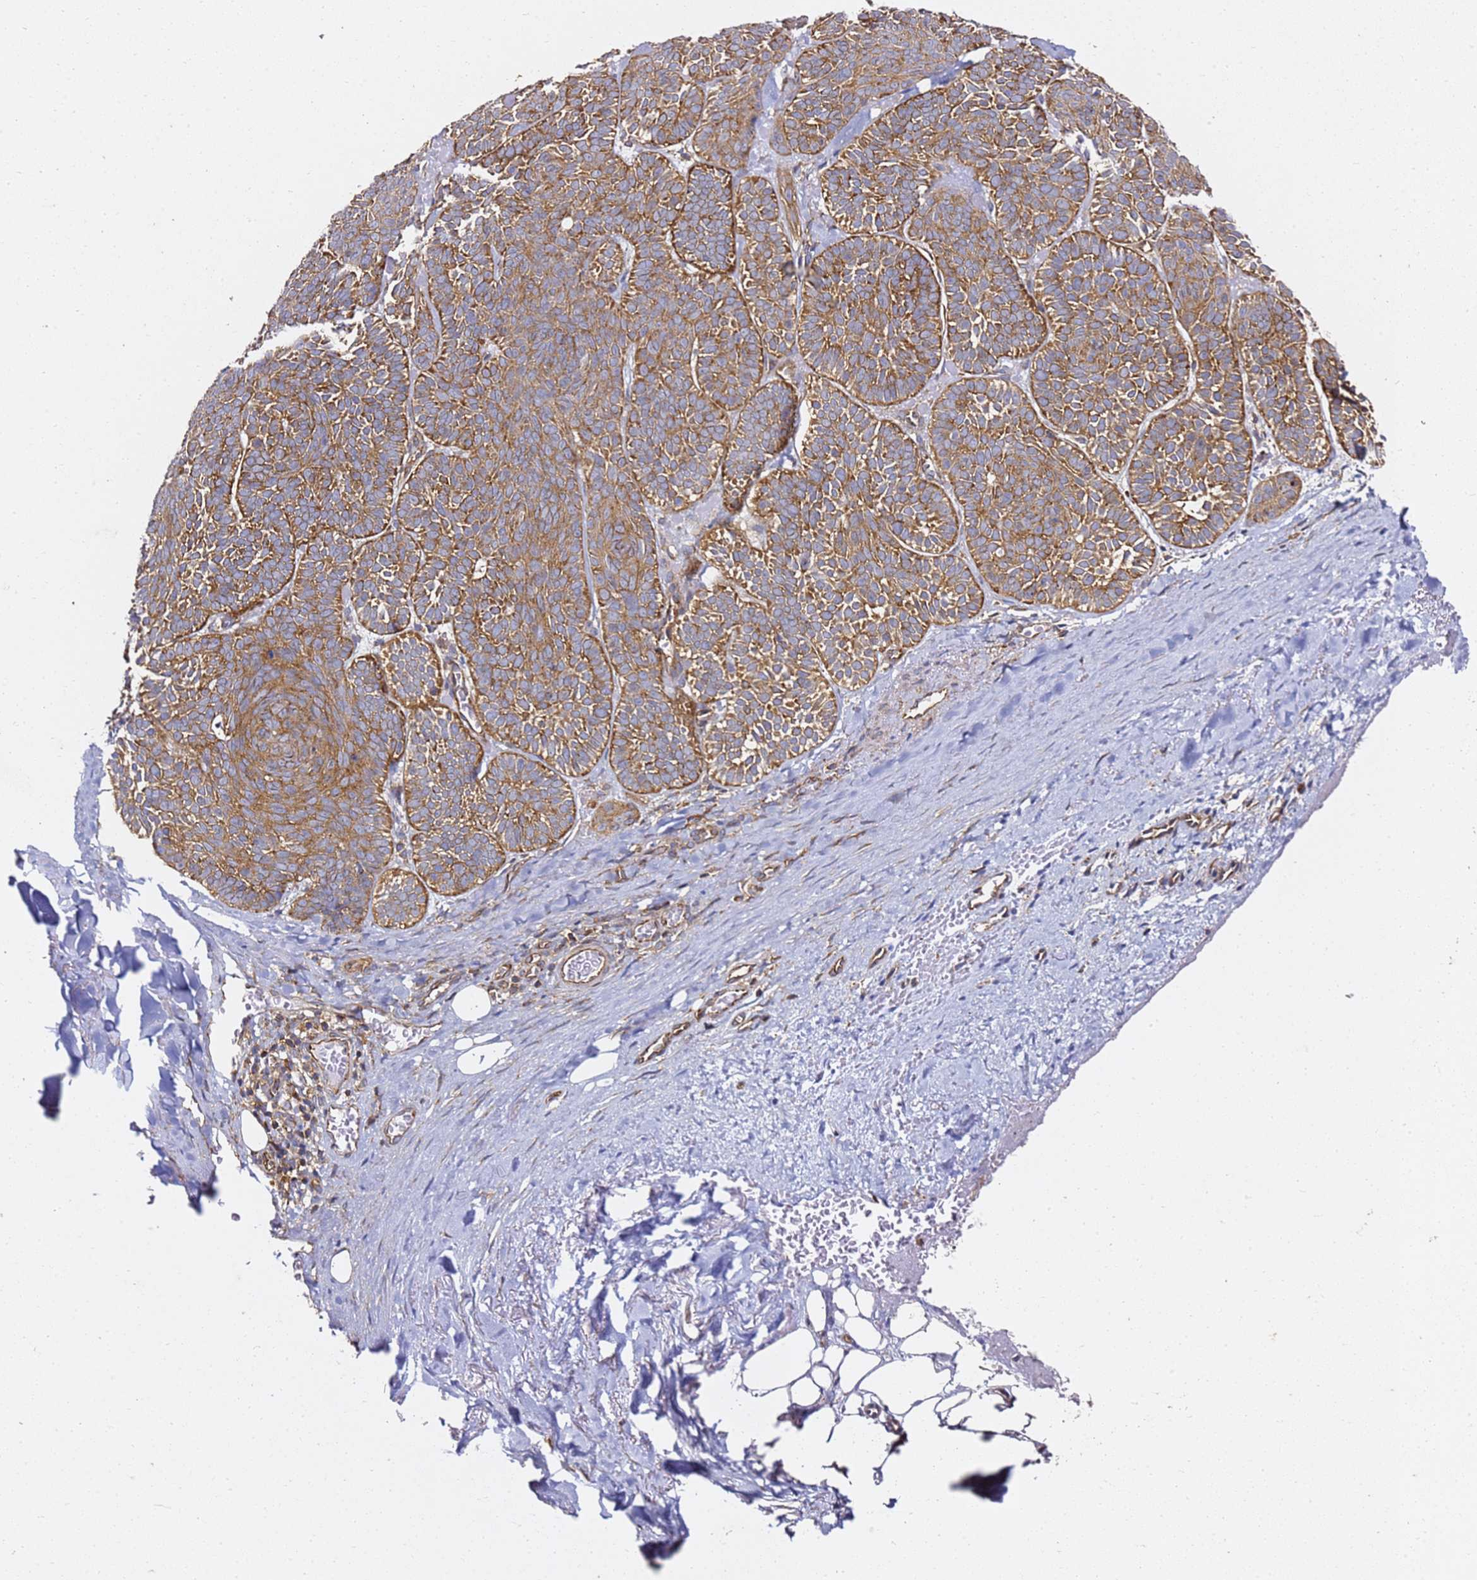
{"staining": {"intensity": "strong", "quantity": ">75%", "location": "cytoplasmic/membranous"}, "tissue": "skin cancer", "cell_type": "Tumor cells", "image_type": "cancer", "snomed": [{"axis": "morphology", "description": "Basal cell carcinoma"}, {"axis": "topography", "description": "Skin"}], "caption": "Immunohistochemical staining of human basal cell carcinoma (skin) displays high levels of strong cytoplasmic/membranous staining in about >75% of tumor cells. The protein of interest is stained brown, and the nuclei are stained in blue (DAB (3,3'-diaminobenzidine) IHC with brightfield microscopy, high magnification).", "gene": "TPST1", "patient": {"sex": "male", "age": 85}}